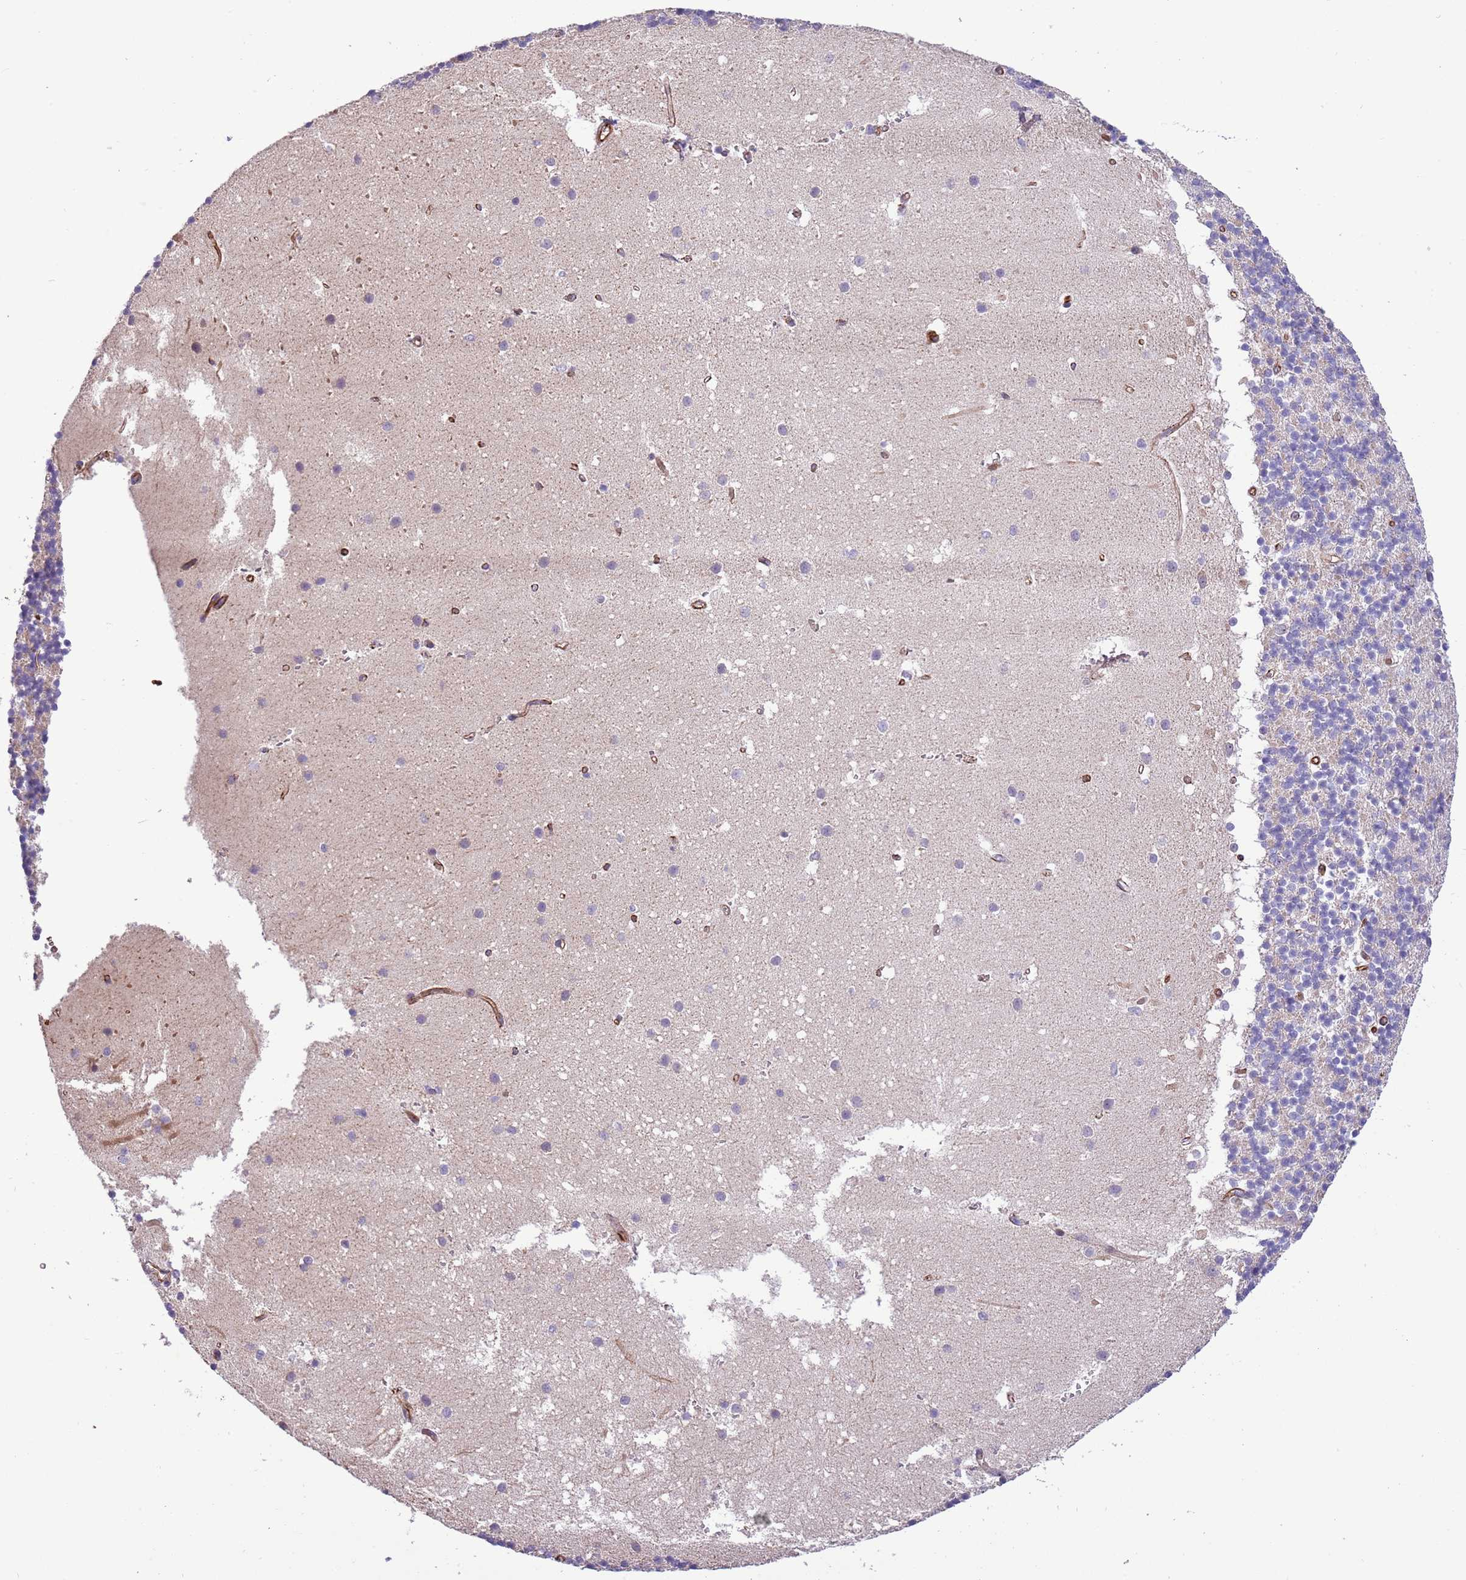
{"staining": {"intensity": "negative", "quantity": "none", "location": "none"}, "tissue": "cerebellum", "cell_type": "Cells in granular layer", "image_type": "normal", "snomed": [{"axis": "morphology", "description": "Normal tissue, NOS"}, {"axis": "topography", "description": "Cerebellum"}], "caption": "This is a micrograph of immunohistochemistry staining of benign cerebellum, which shows no staining in cells in granular layer.", "gene": "GAS2L3", "patient": {"sex": "male", "age": 54}}